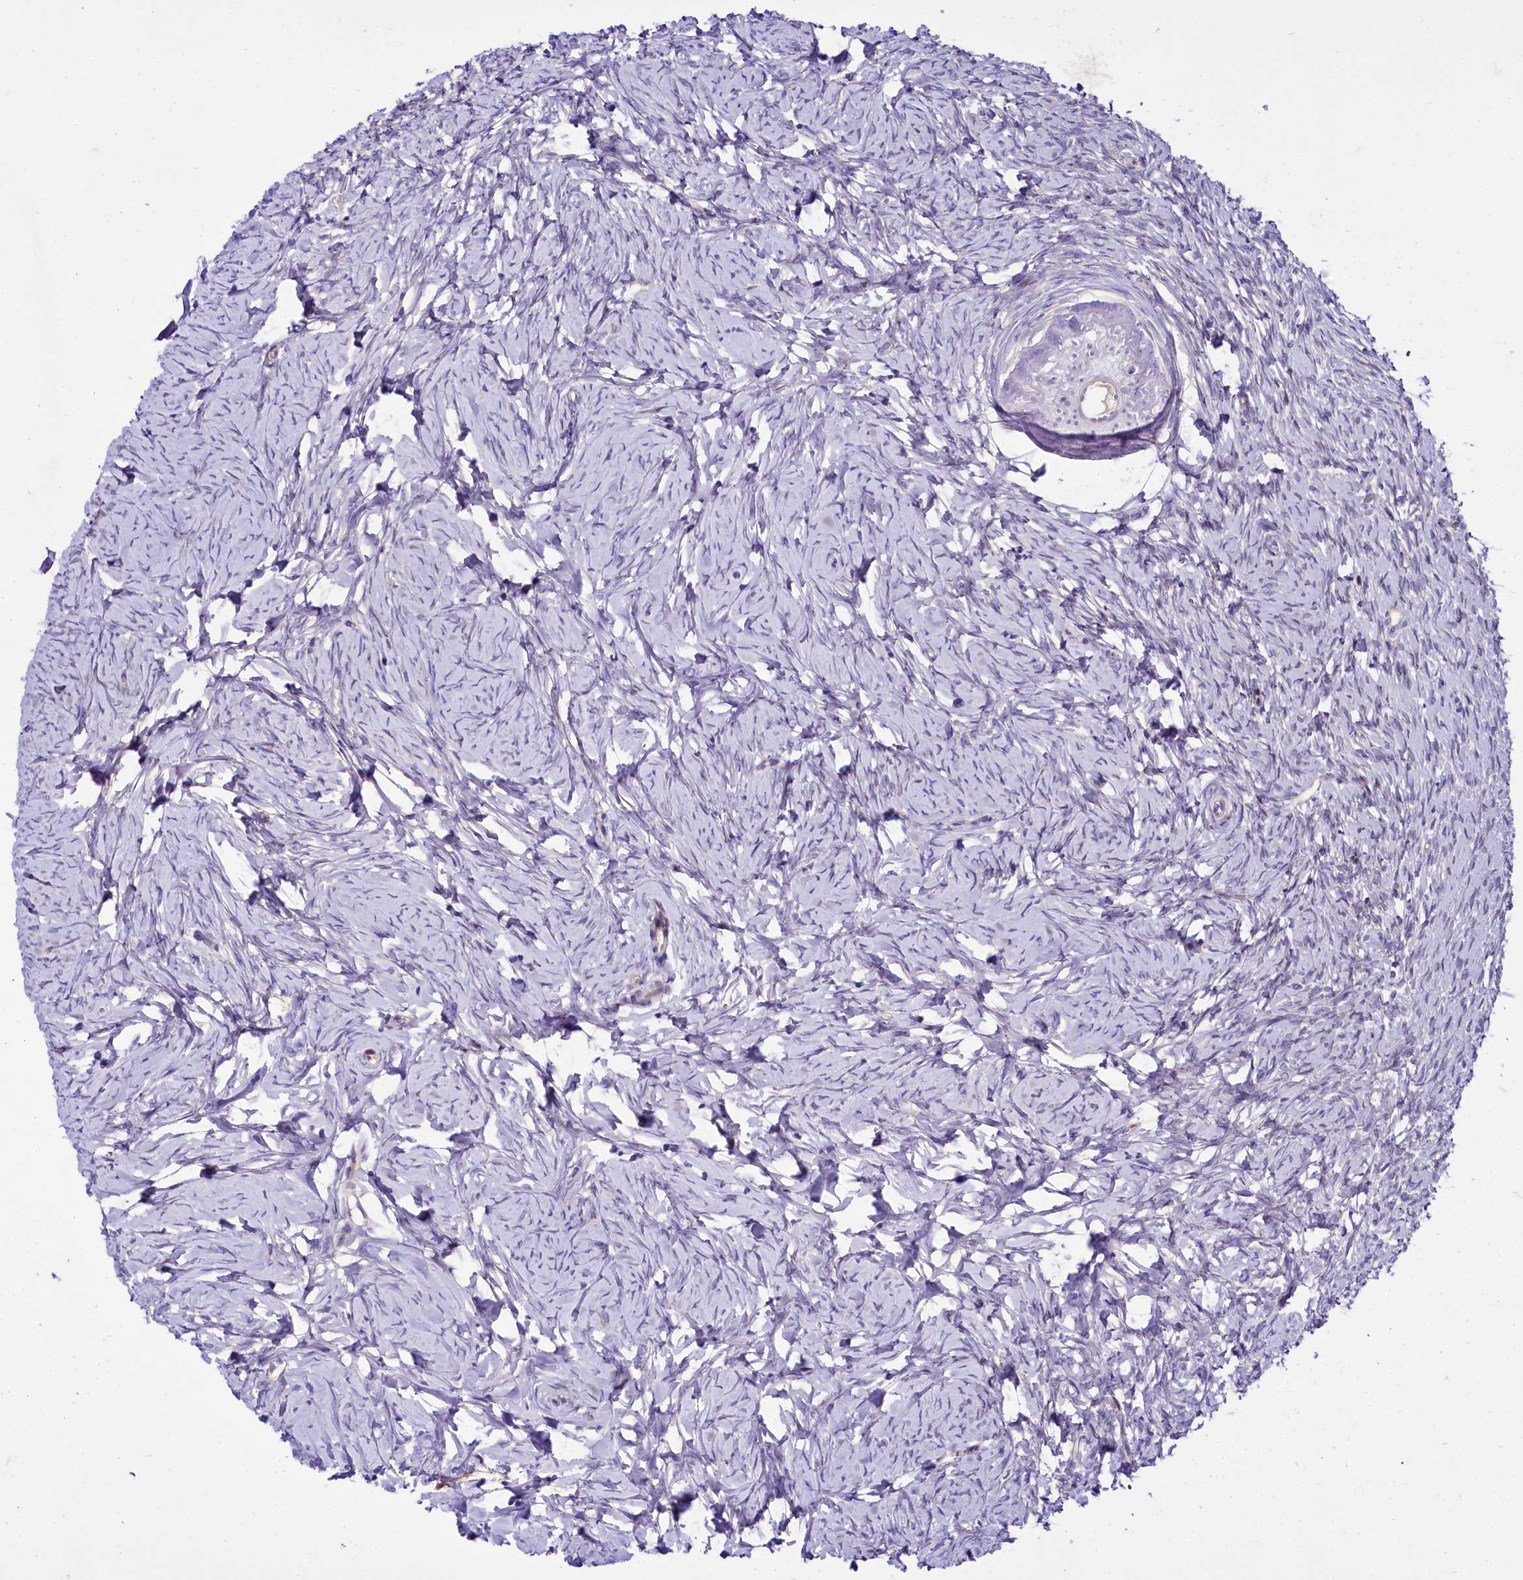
{"staining": {"intensity": "negative", "quantity": "none", "location": "none"}, "tissue": "ovary", "cell_type": "Ovarian stroma cells", "image_type": "normal", "snomed": [{"axis": "morphology", "description": "Normal tissue, NOS"}, {"axis": "topography", "description": "Ovary"}], "caption": "Unremarkable ovary was stained to show a protein in brown. There is no significant expression in ovarian stroma cells.", "gene": "ZC3H12C", "patient": {"sex": "female", "age": 51}}